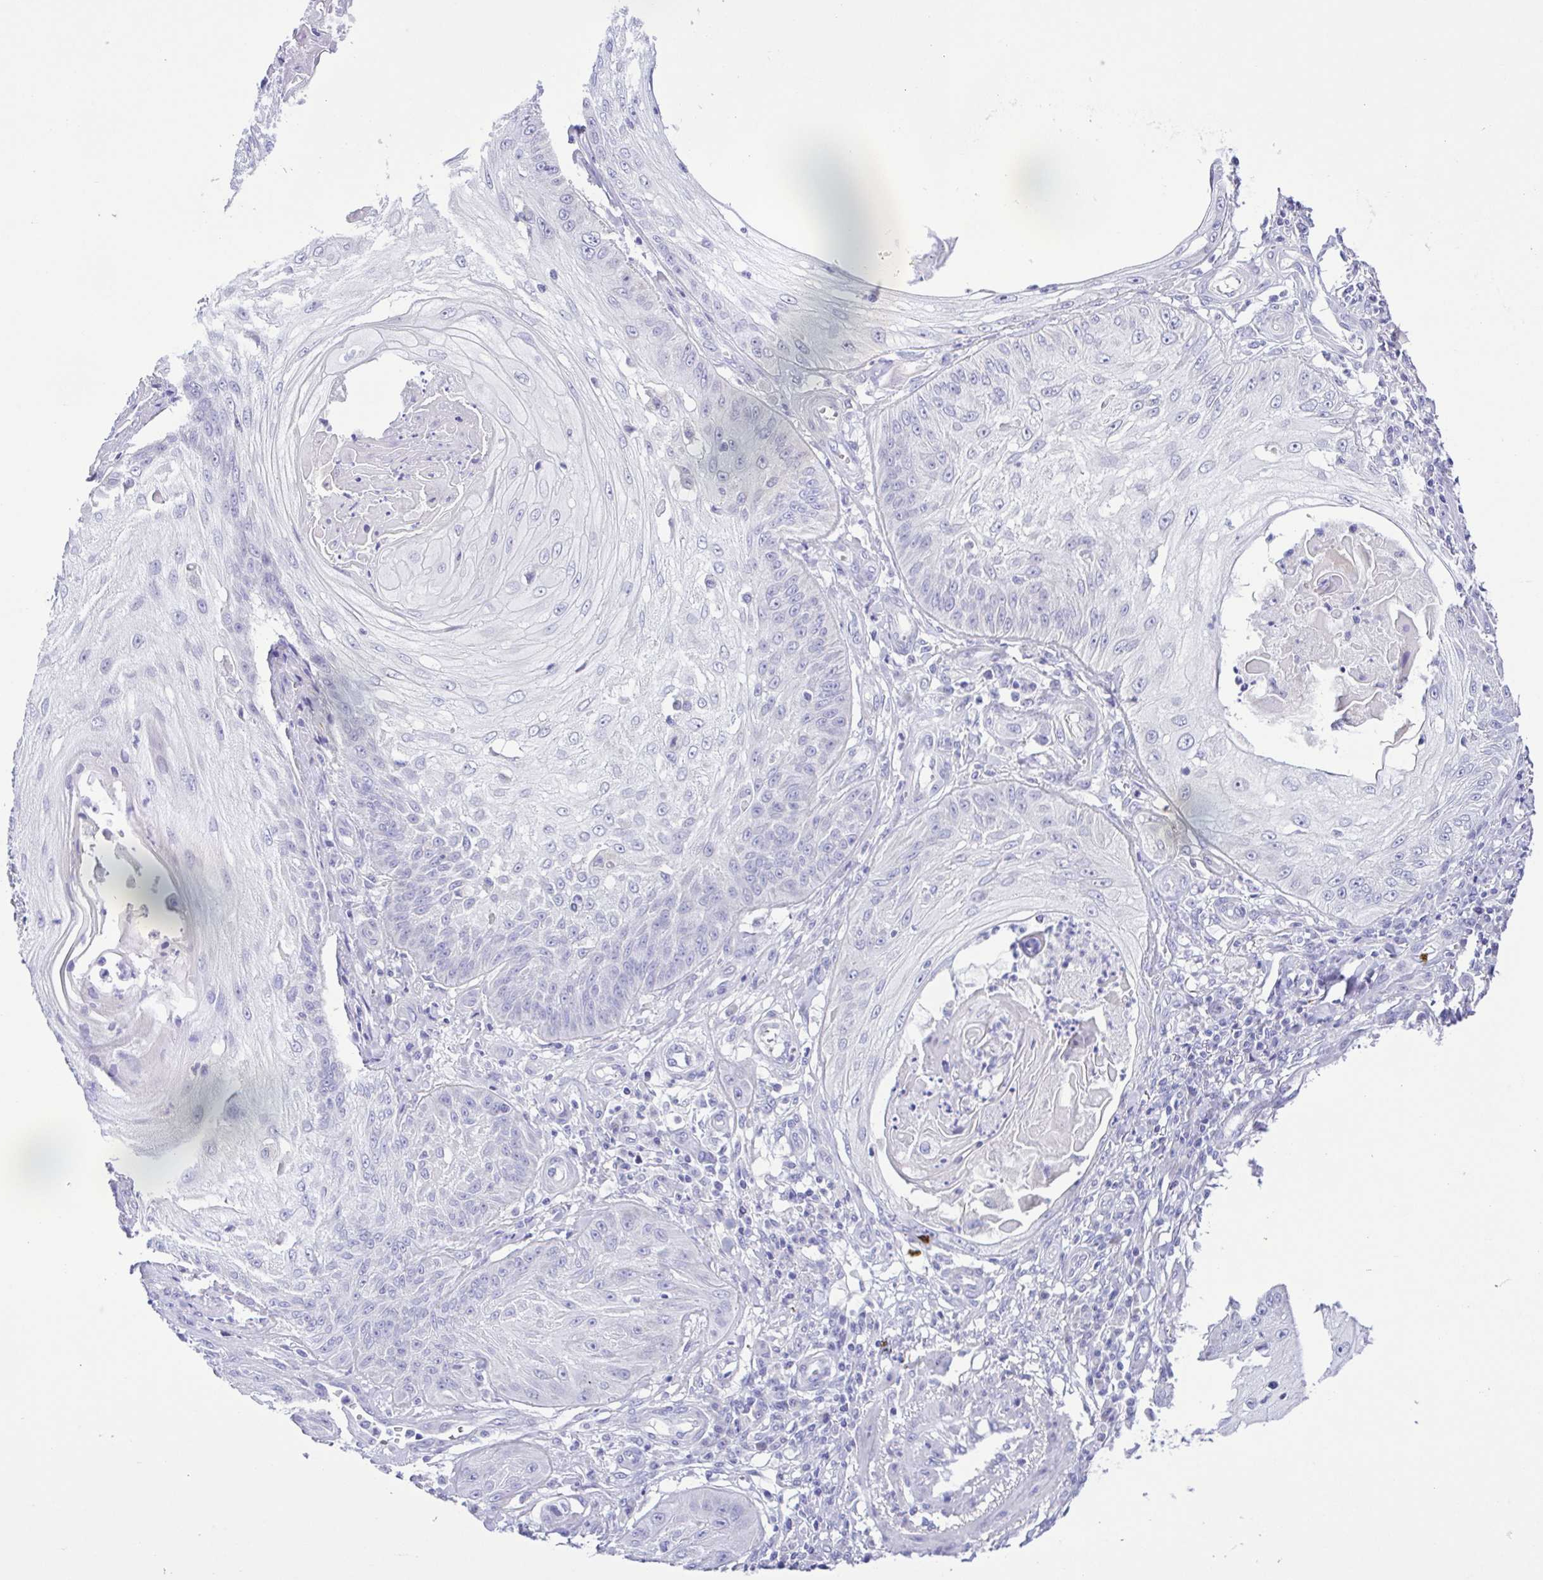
{"staining": {"intensity": "negative", "quantity": "none", "location": "none"}, "tissue": "skin cancer", "cell_type": "Tumor cells", "image_type": "cancer", "snomed": [{"axis": "morphology", "description": "Squamous cell carcinoma, NOS"}, {"axis": "topography", "description": "Skin"}], "caption": "There is no significant staining in tumor cells of squamous cell carcinoma (skin).", "gene": "CD72", "patient": {"sex": "male", "age": 70}}